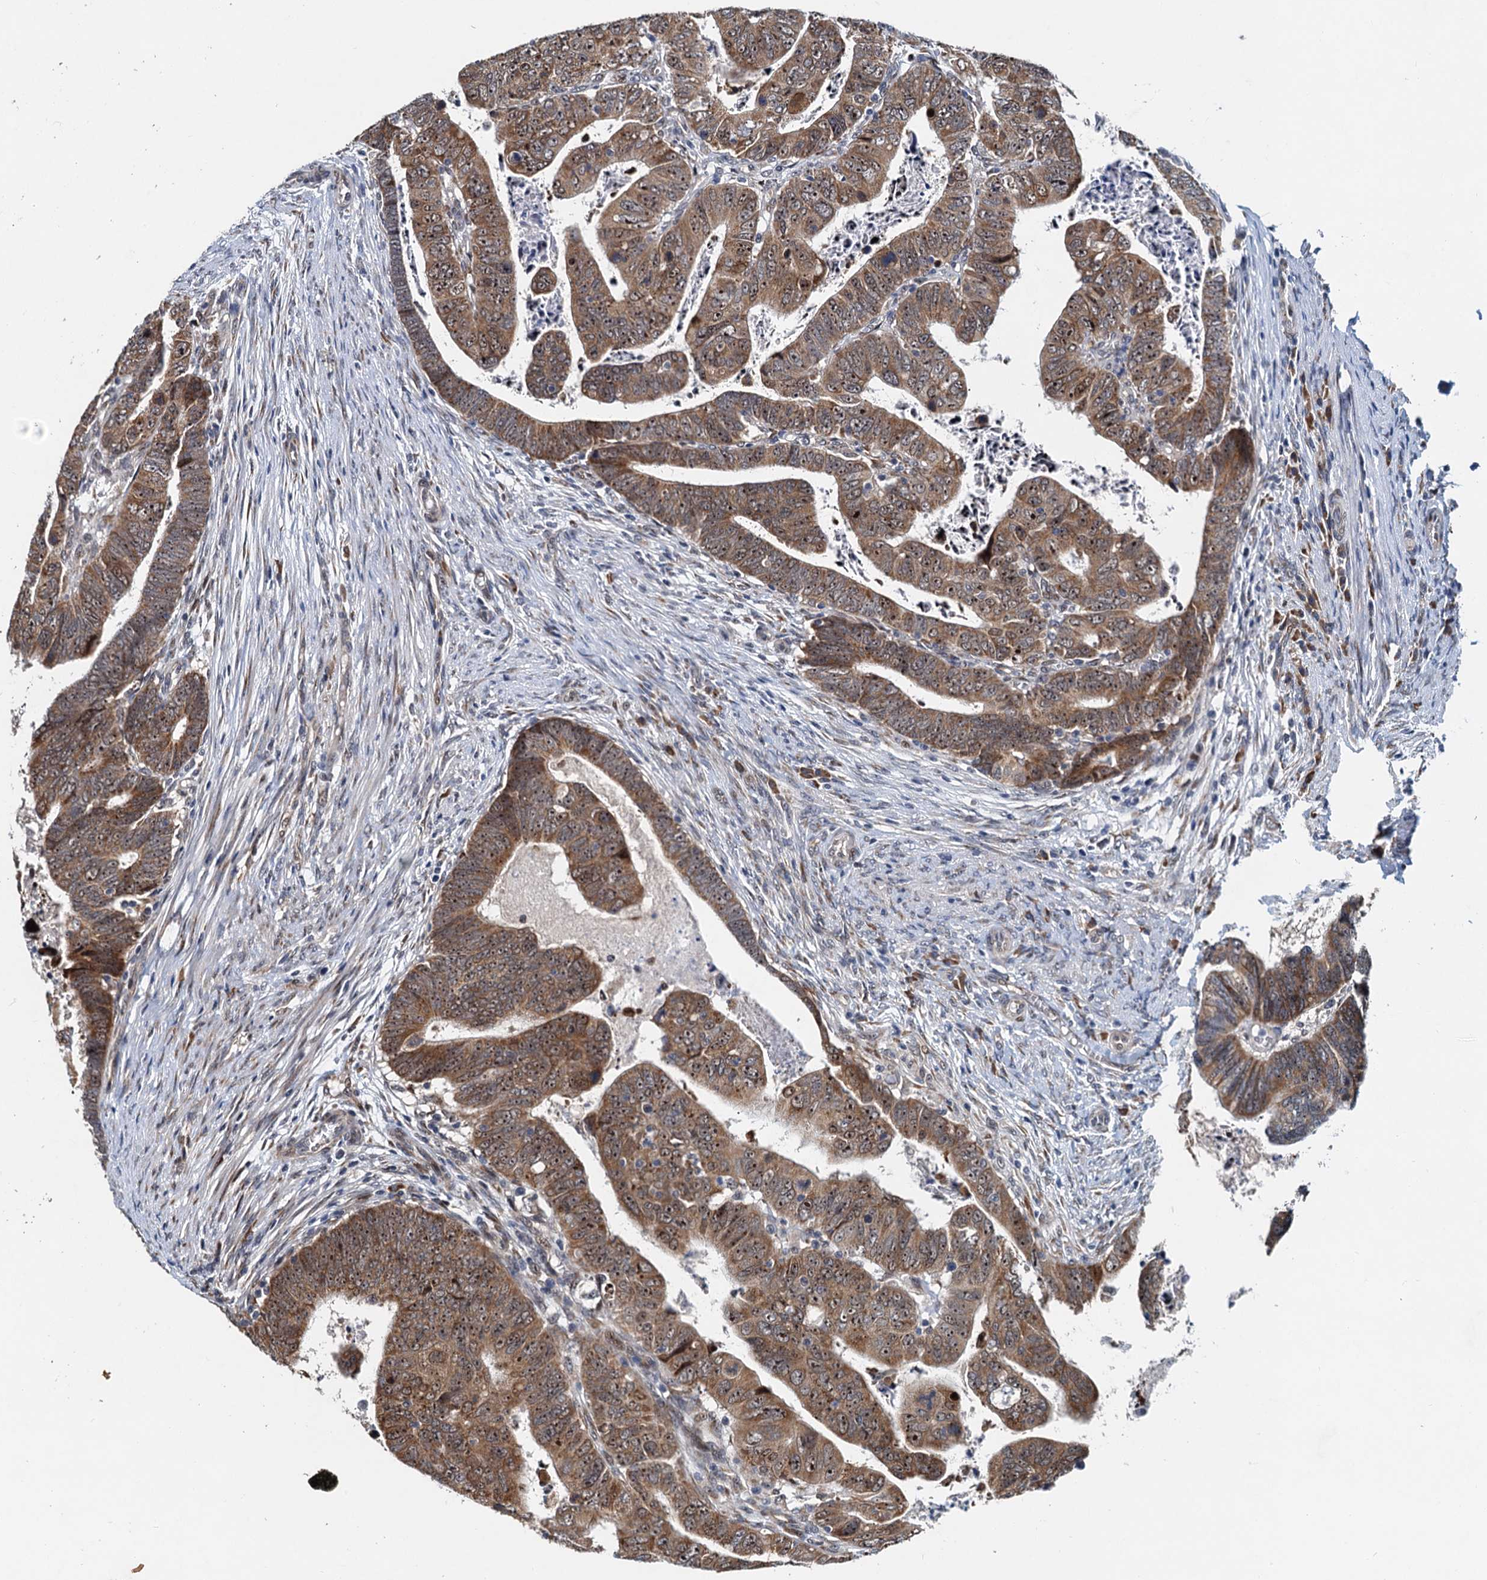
{"staining": {"intensity": "moderate", "quantity": ">75%", "location": "cytoplasmic/membranous,nuclear"}, "tissue": "colorectal cancer", "cell_type": "Tumor cells", "image_type": "cancer", "snomed": [{"axis": "morphology", "description": "Normal tissue, NOS"}, {"axis": "morphology", "description": "Adenocarcinoma, NOS"}, {"axis": "topography", "description": "Rectum"}], "caption": "This histopathology image displays adenocarcinoma (colorectal) stained with immunohistochemistry (IHC) to label a protein in brown. The cytoplasmic/membranous and nuclear of tumor cells show moderate positivity for the protein. Nuclei are counter-stained blue.", "gene": "DNAJC21", "patient": {"sex": "female", "age": 65}}